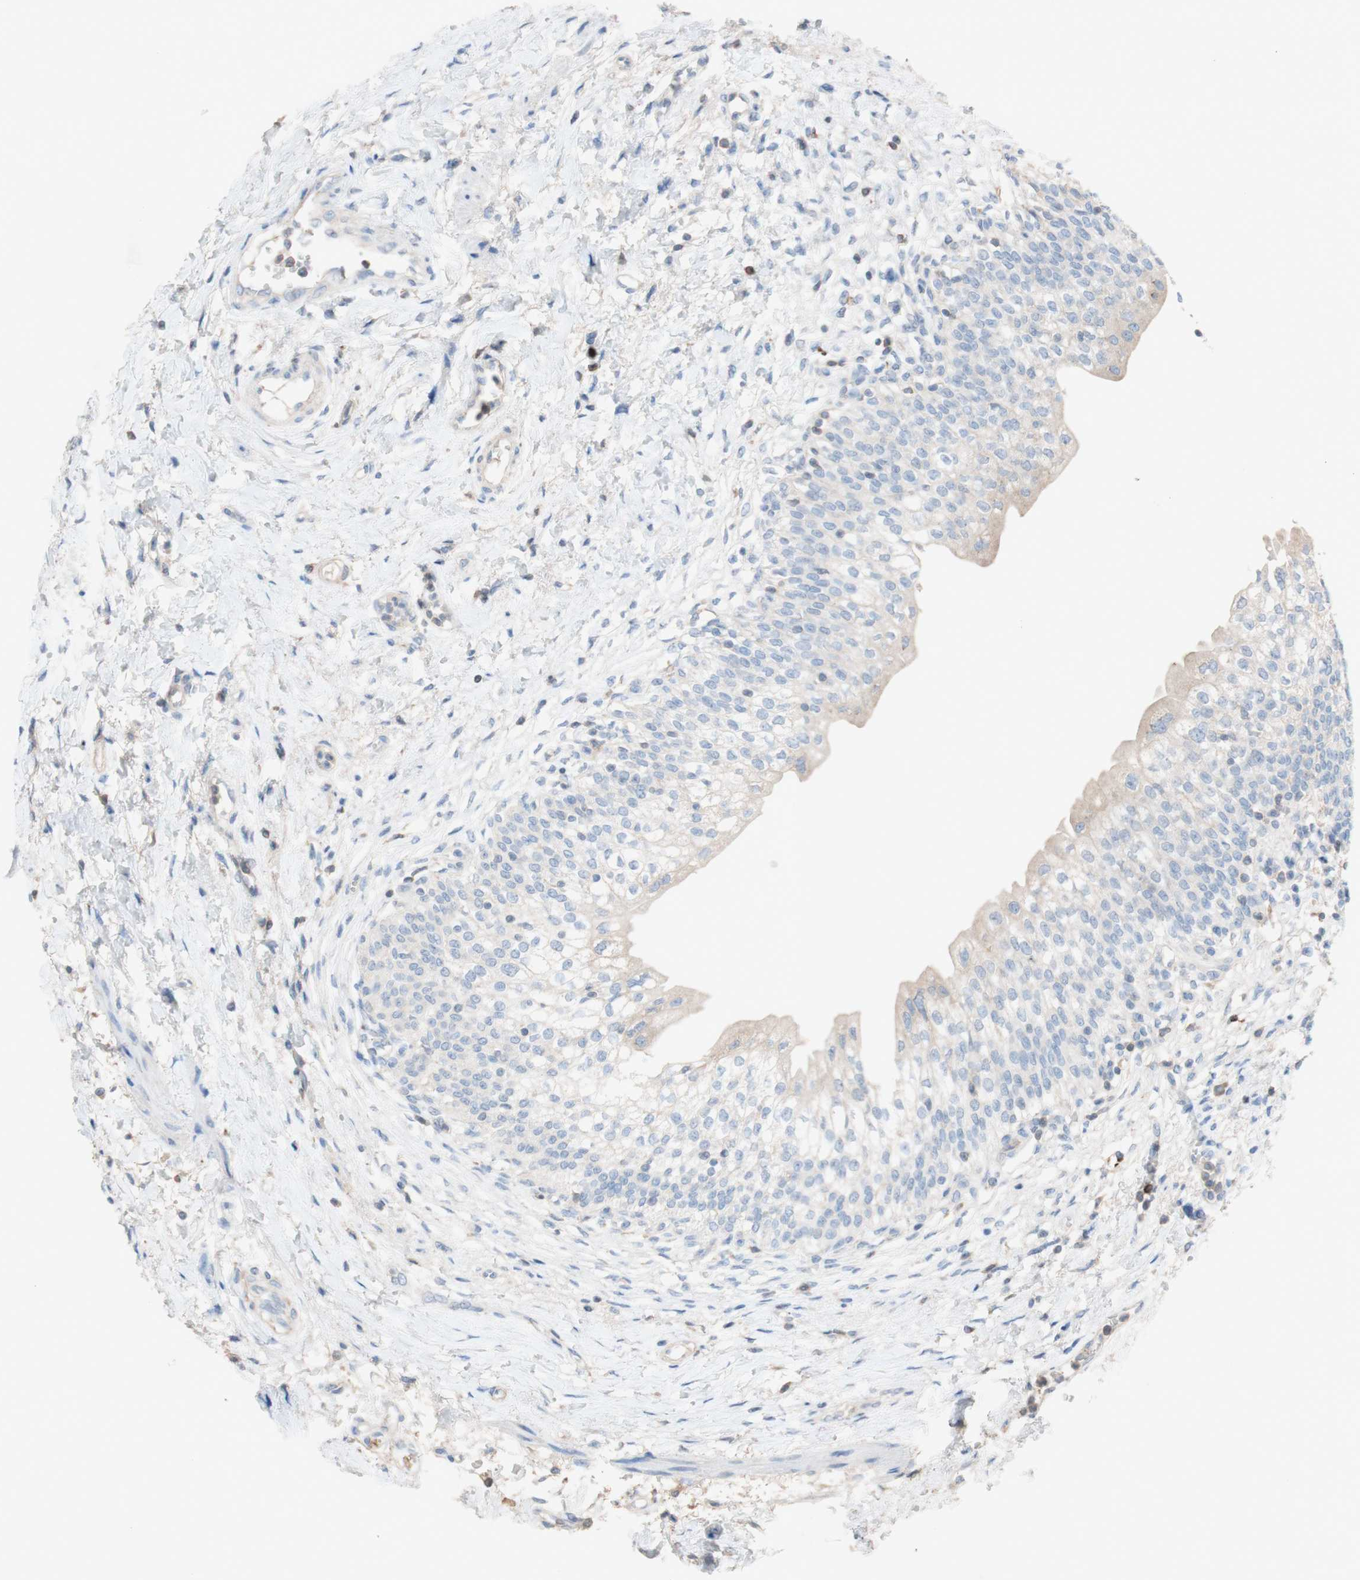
{"staining": {"intensity": "moderate", "quantity": "<25%", "location": "cytoplasmic/membranous"}, "tissue": "urinary bladder", "cell_type": "Urothelial cells", "image_type": "normal", "snomed": [{"axis": "morphology", "description": "Normal tissue, NOS"}, {"axis": "topography", "description": "Urinary bladder"}], "caption": "This histopathology image exhibits normal urinary bladder stained with IHC to label a protein in brown. The cytoplasmic/membranous of urothelial cells show moderate positivity for the protein. Nuclei are counter-stained blue.", "gene": "PACSIN1", "patient": {"sex": "male", "age": 55}}